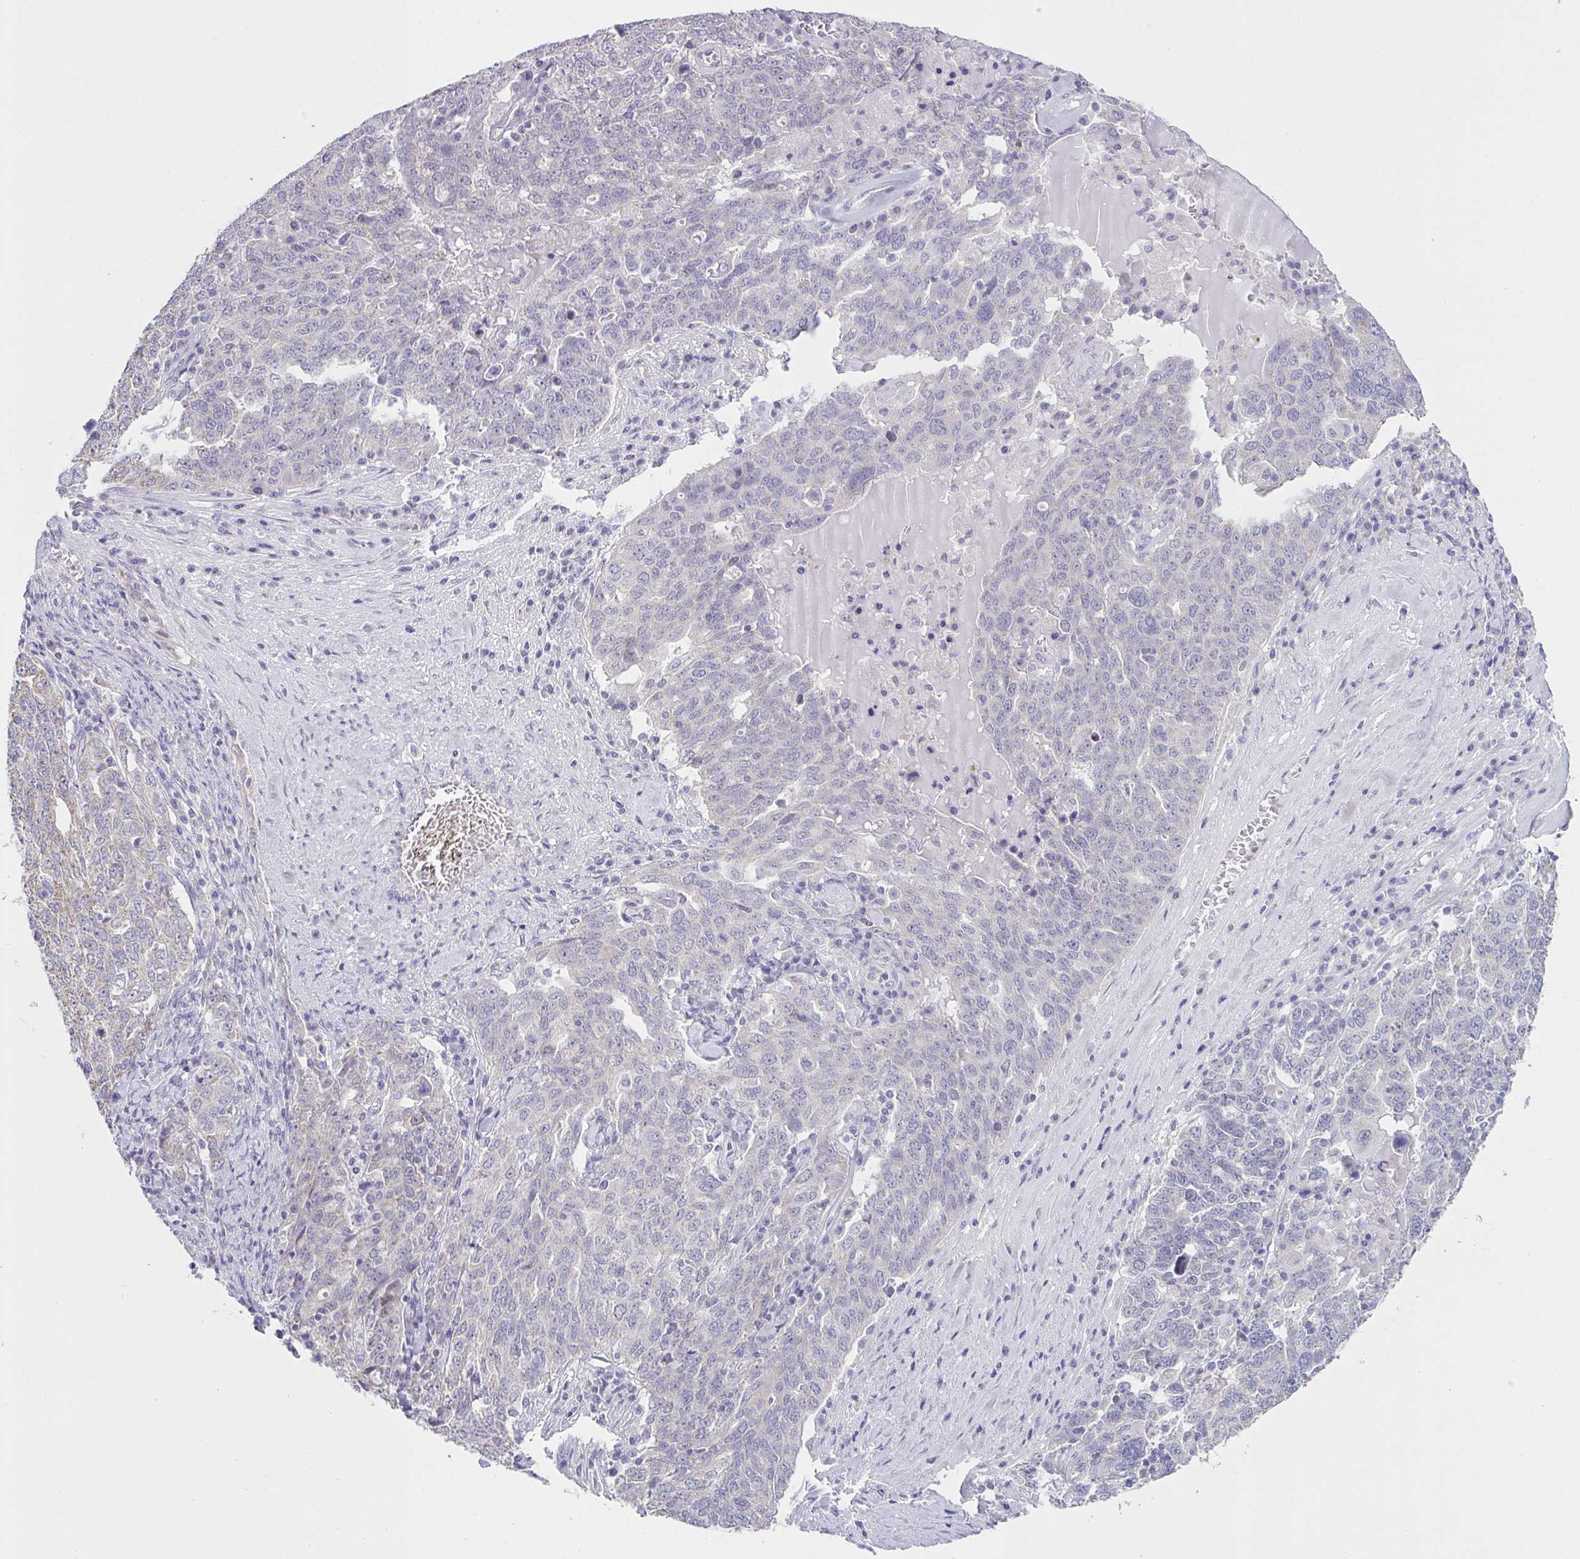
{"staining": {"intensity": "negative", "quantity": "none", "location": "none"}, "tissue": "ovarian cancer", "cell_type": "Tumor cells", "image_type": "cancer", "snomed": [{"axis": "morphology", "description": "Carcinoma, endometroid"}, {"axis": "topography", "description": "Ovary"}], "caption": "A photomicrograph of human endometroid carcinoma (ovarian) is negative for staining in tumor cells.", "gene": "CXCR1", "patient": {"sex": "female", "age": 62}}